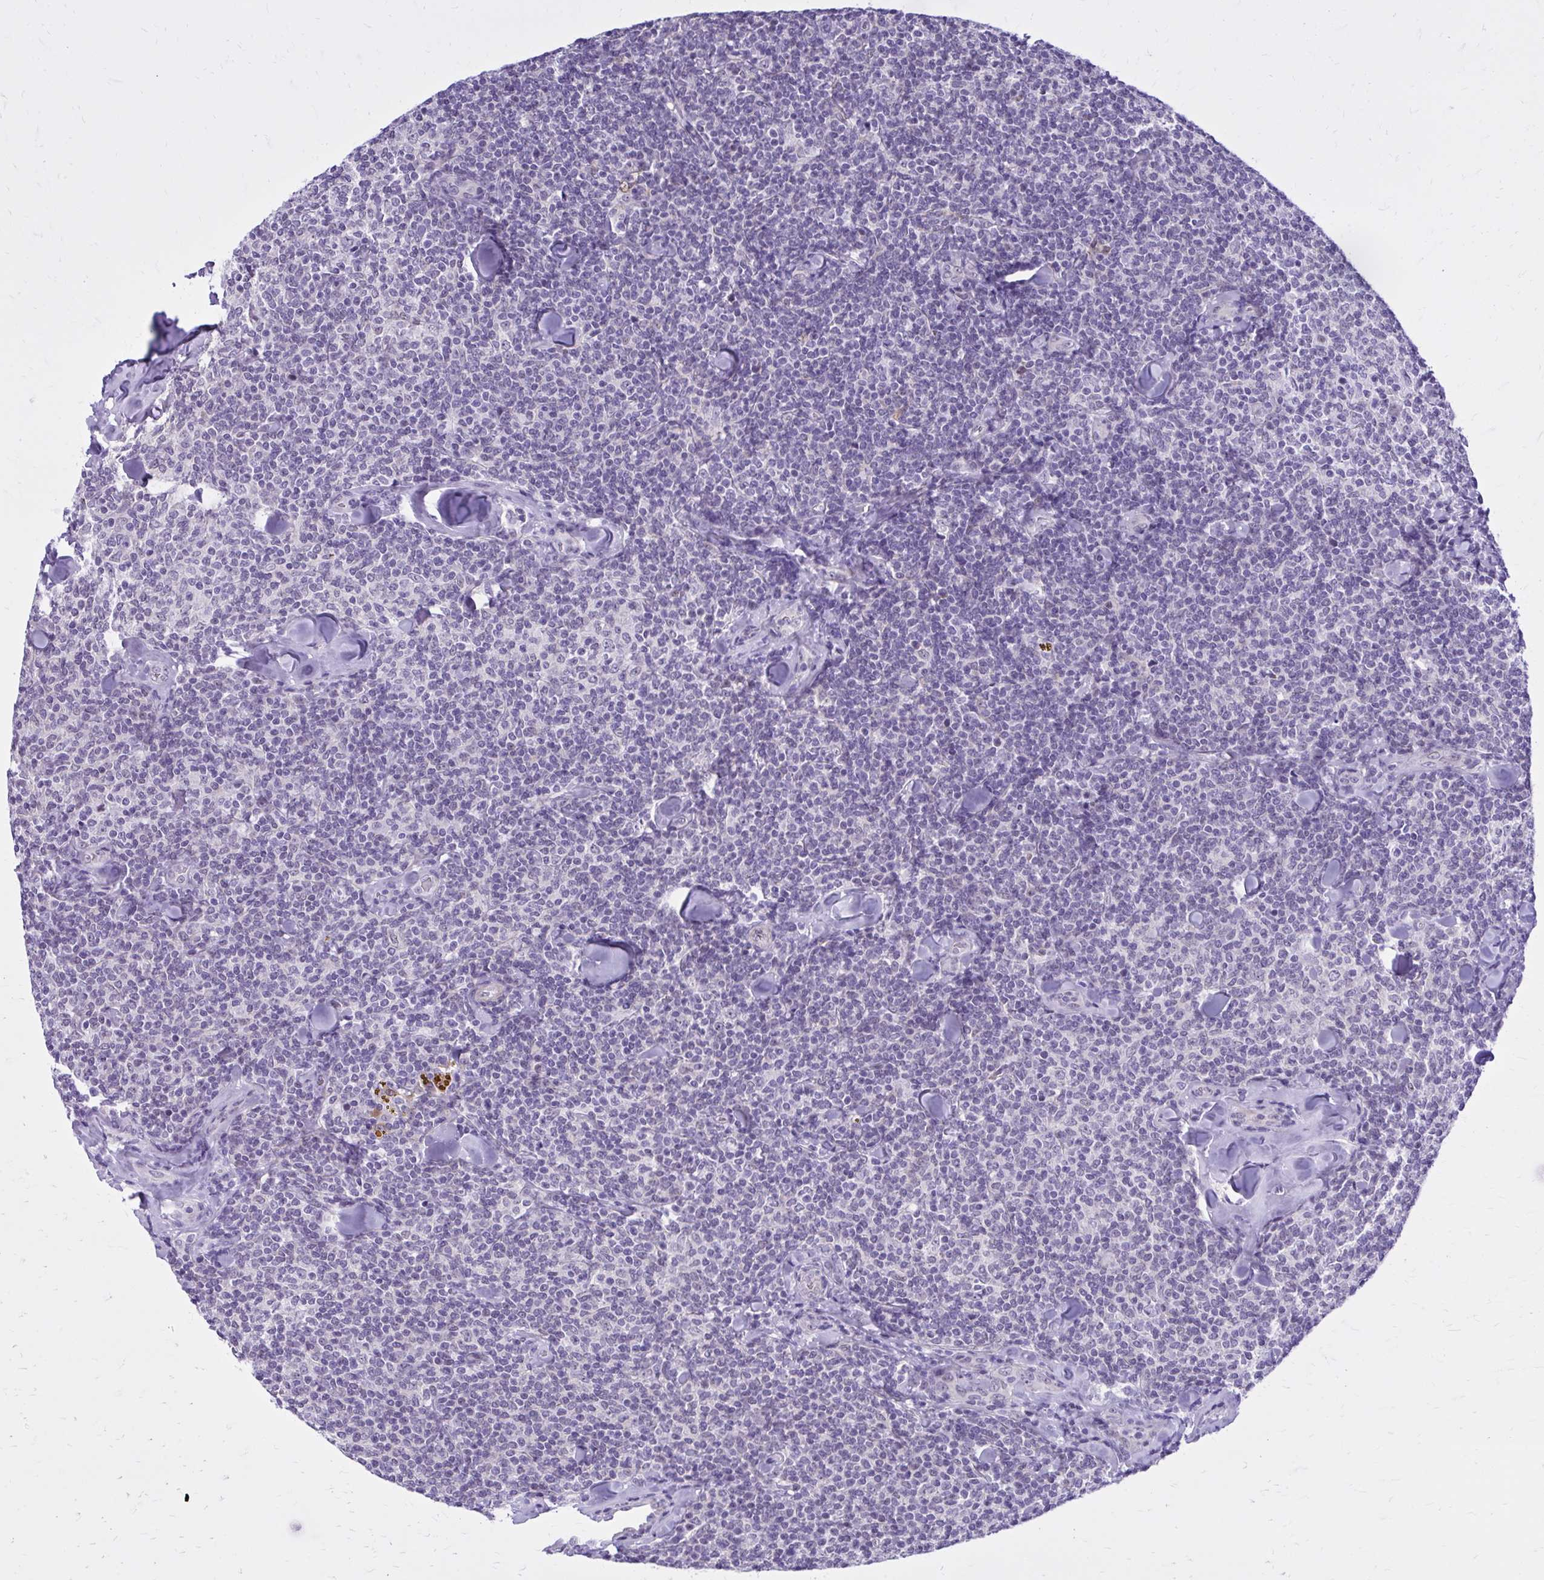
{"staining": {"intensity": "negative", "quantity": "none", "location": "none"}, "tissue": "lymphoma", "cell_type": "Tumor cells", "image_type": "cancer", "snomed": [{"axis": "morphology", "description": "Malignant lymphoma, non-Hodgkin's type, Low grade"}, {"axis": "topography", "description": "Lymph node"}], "caption": "An image of human lymphoma is negative for staining in tumor cells.", "gene": "RASL11B", "patient": {"sex": "female", "age": 56}}